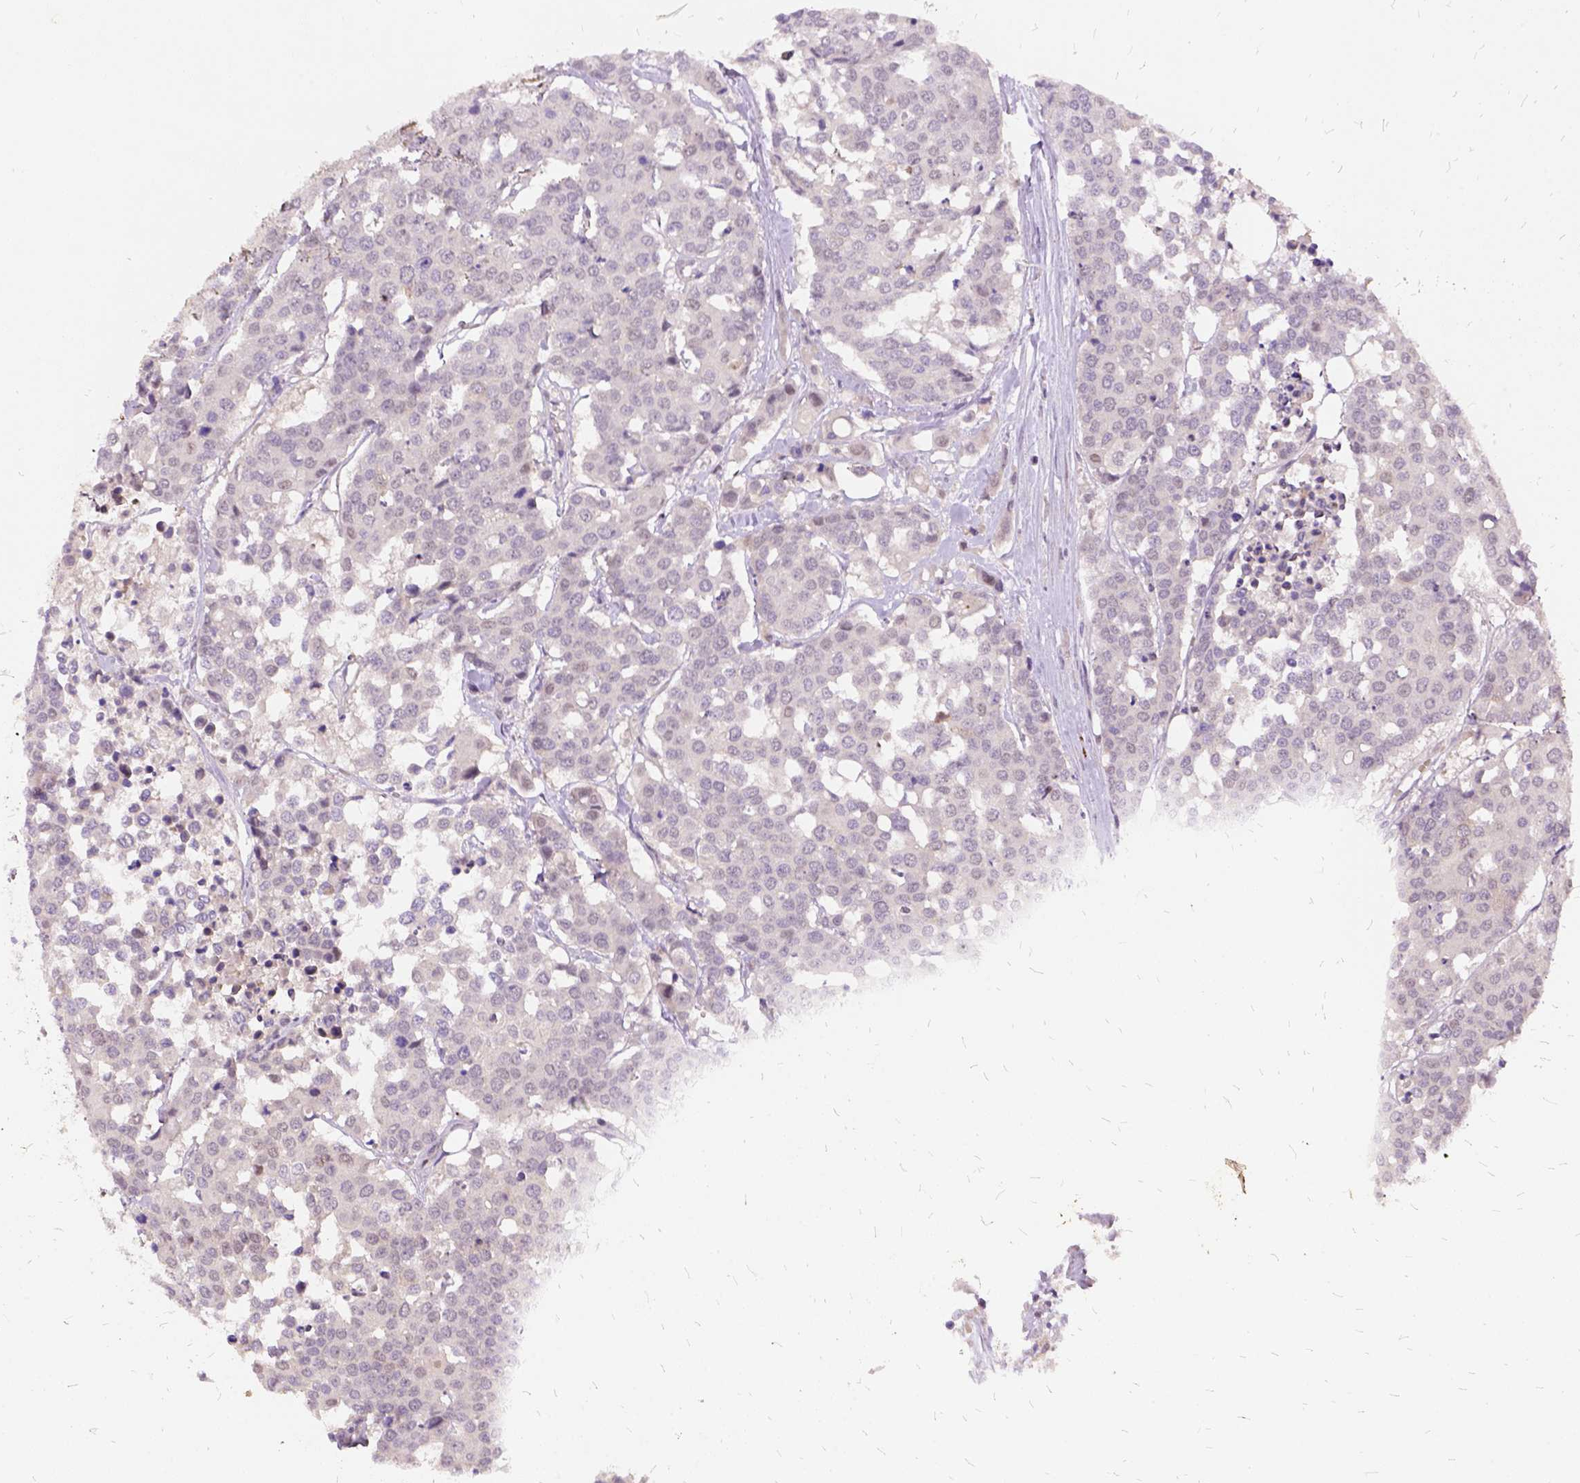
{"staining": {"intensity": "negative", "quantity": "none", "location": "none"}, "tissue": "carcinoid", "cell_type": "Tumor cells", "image_type": "cancer", "snomed": [{"axis": "morphology", "description": "Carcinoid, malignant, NOS"}, {"axis": "topography", "description": "Colon"}], "caption": "This image is of carcinoid stained with immunohistochemistry (IHC) to label a protein in brown with the nuclei are counter-stained blue. There is no positivity in tumor cells.", "gene": "ILRUN", "patient": {"sex": "male", "age": 81}}